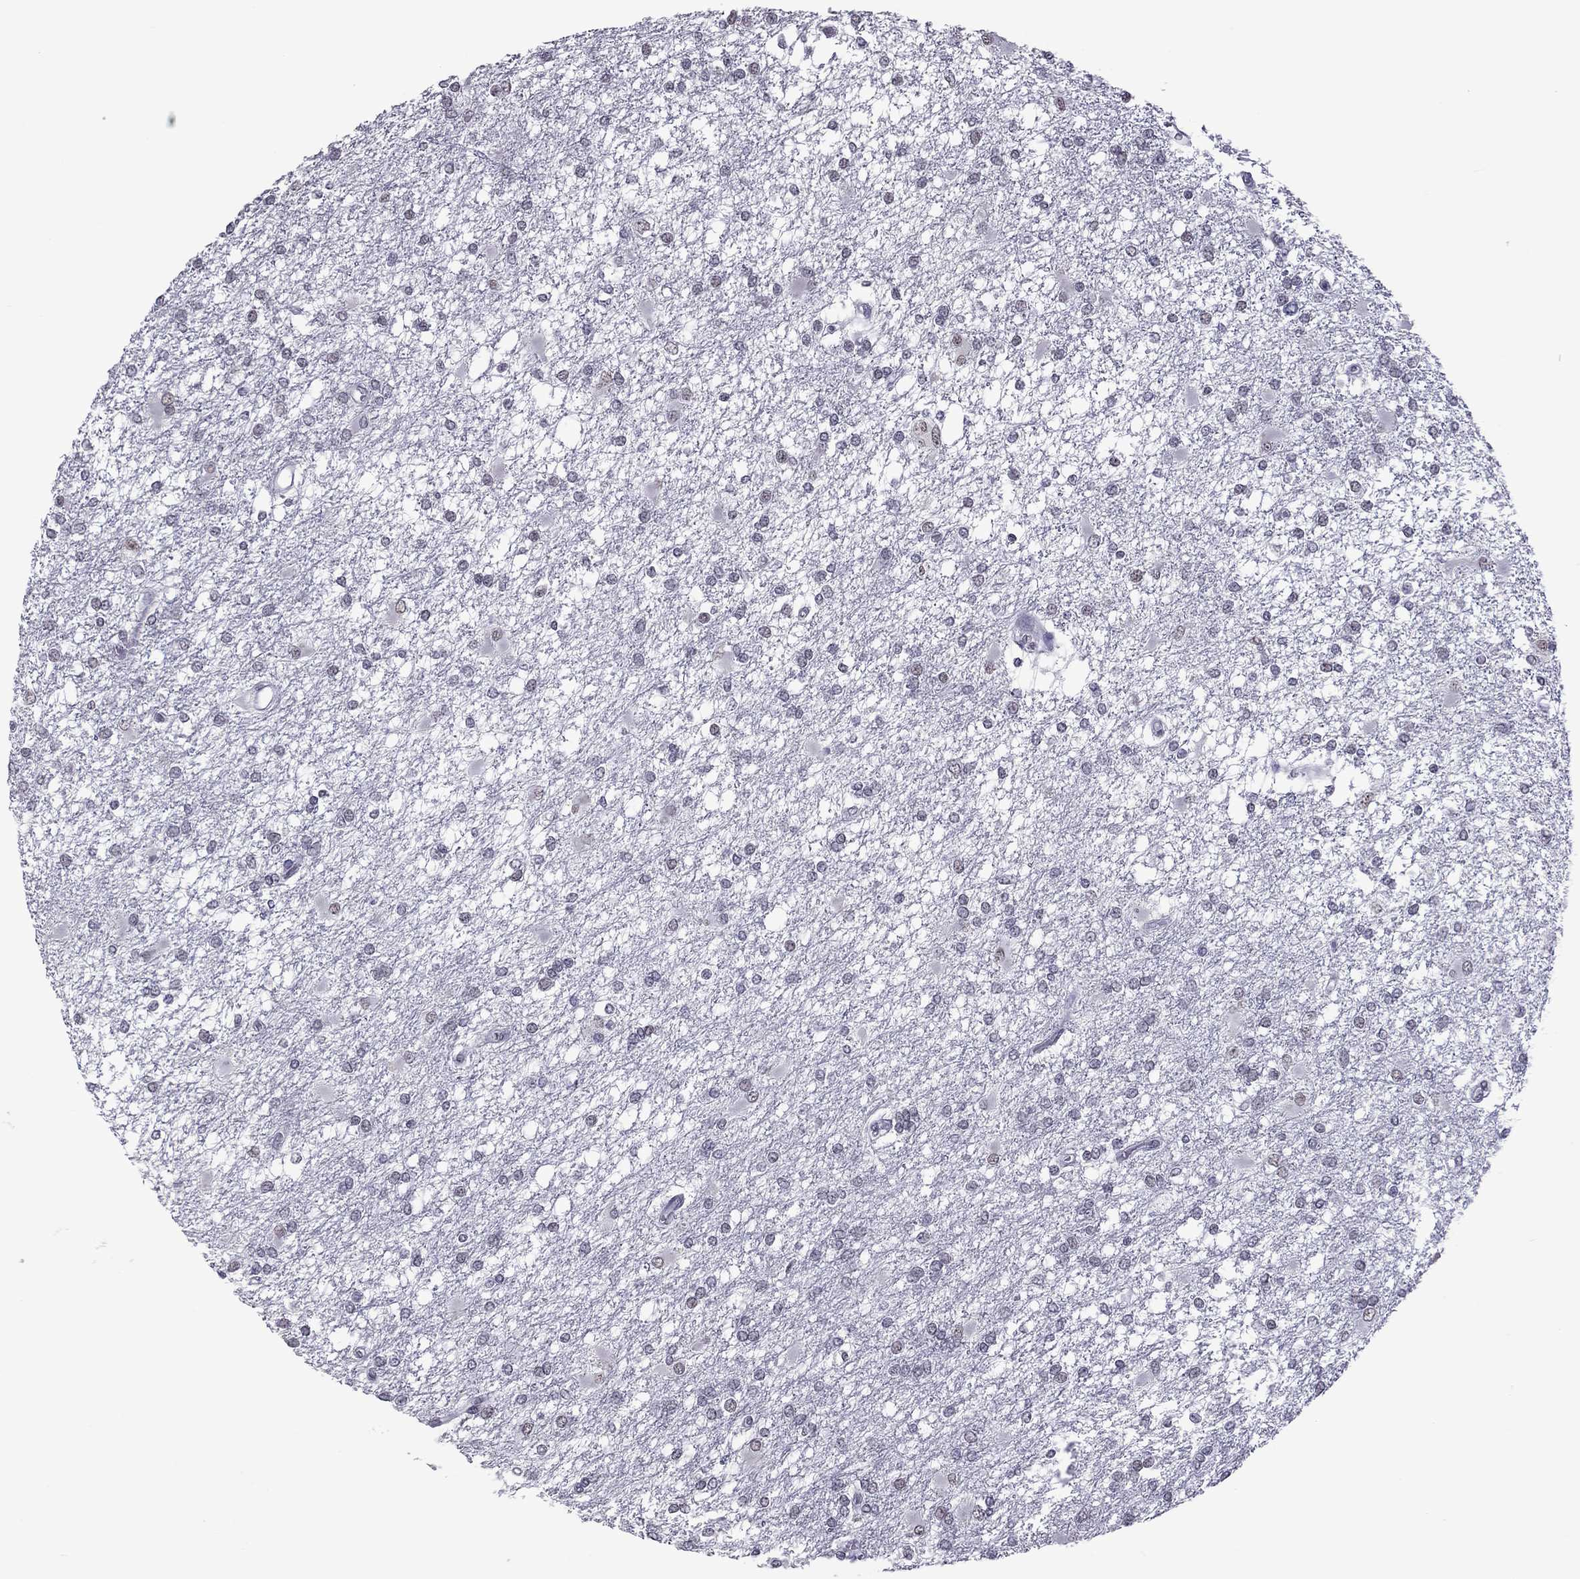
{"staining": {"intensity": "negative", "quantity": "none", "location": "none"}, "tissue": "glioma", "cell_type": "Tumor cells", "image_type": "cancer", "snomed": [{"axis": "morphology", "description": "Glioma, malignant, High grade"}, {"axis": "topography", "description": "Cerebral cortex"}], "caption": "High magnification brightfield microscopy of malignant glioma (high-grade) stained with DAB (brown) and counterstained with hematoxylin (blue): tumor cells show no significant staining. (IHC, brightfield microscopy, high magnification).", "gene": "PPP1R3A", "patient": {"sex": "male", "age": 79}}